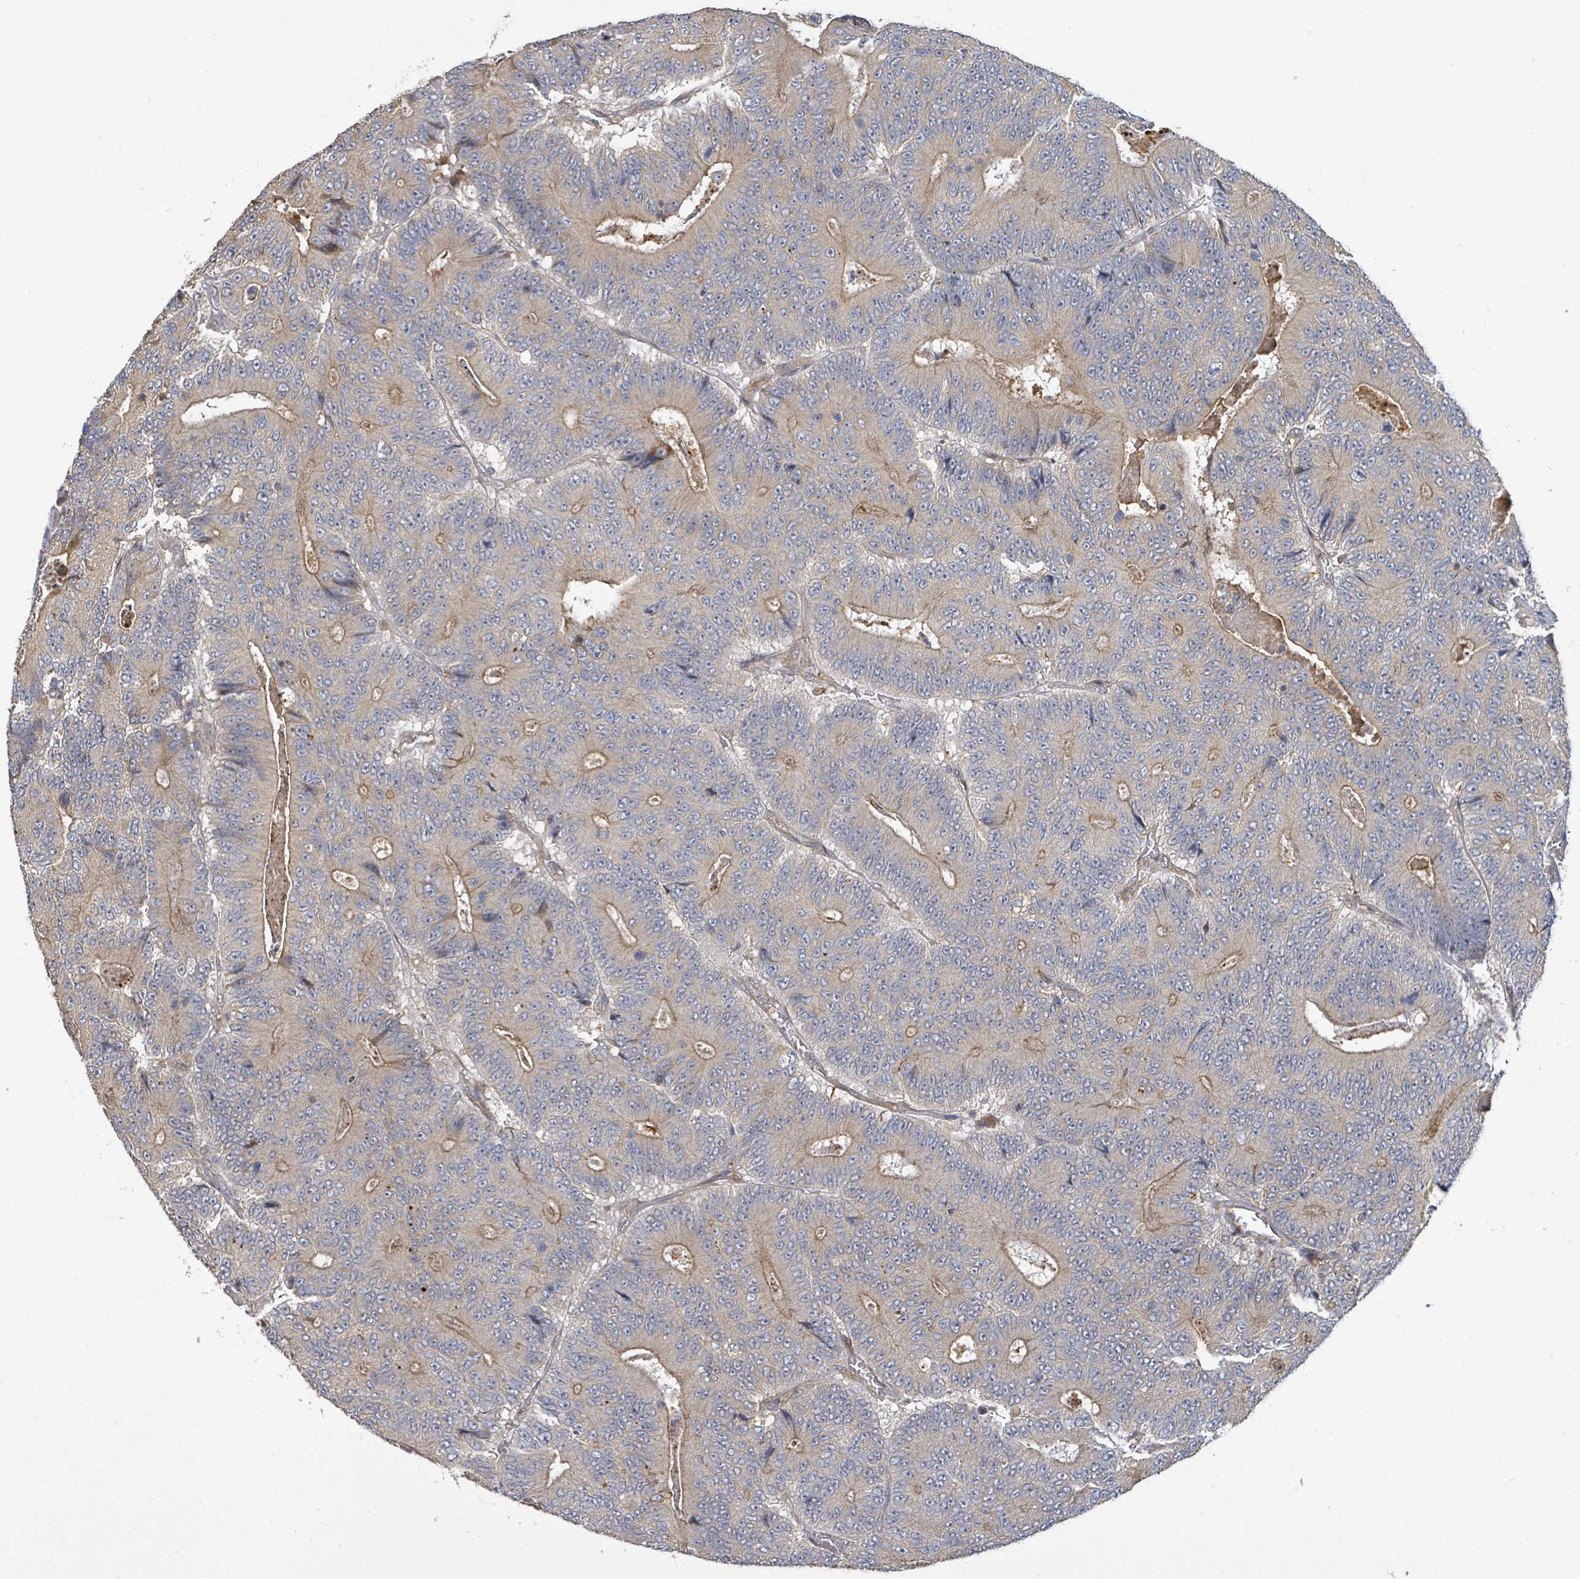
{"staining": {"intensity": "moderate", "quantity": "<25%", "location": "cytoplasmic/membranous"}, "tissue": "colorectal cancer", "cell_type": "Tumor cells", "image_type": "cancer", "snomed": [{"axis": "morphology", "description": "Adenocarcinoma, NOS"}, {"axis": "topography", "description": "Colon"}], "caption": "Tumor cells demonstrate low levels of moderate cytoplasmic/membranous expression in approximately <25% of cells in colorectal cancer (adenocarcinoma).", "gene": "STARD4", "patient": {"sex": "male", "age": 83}}